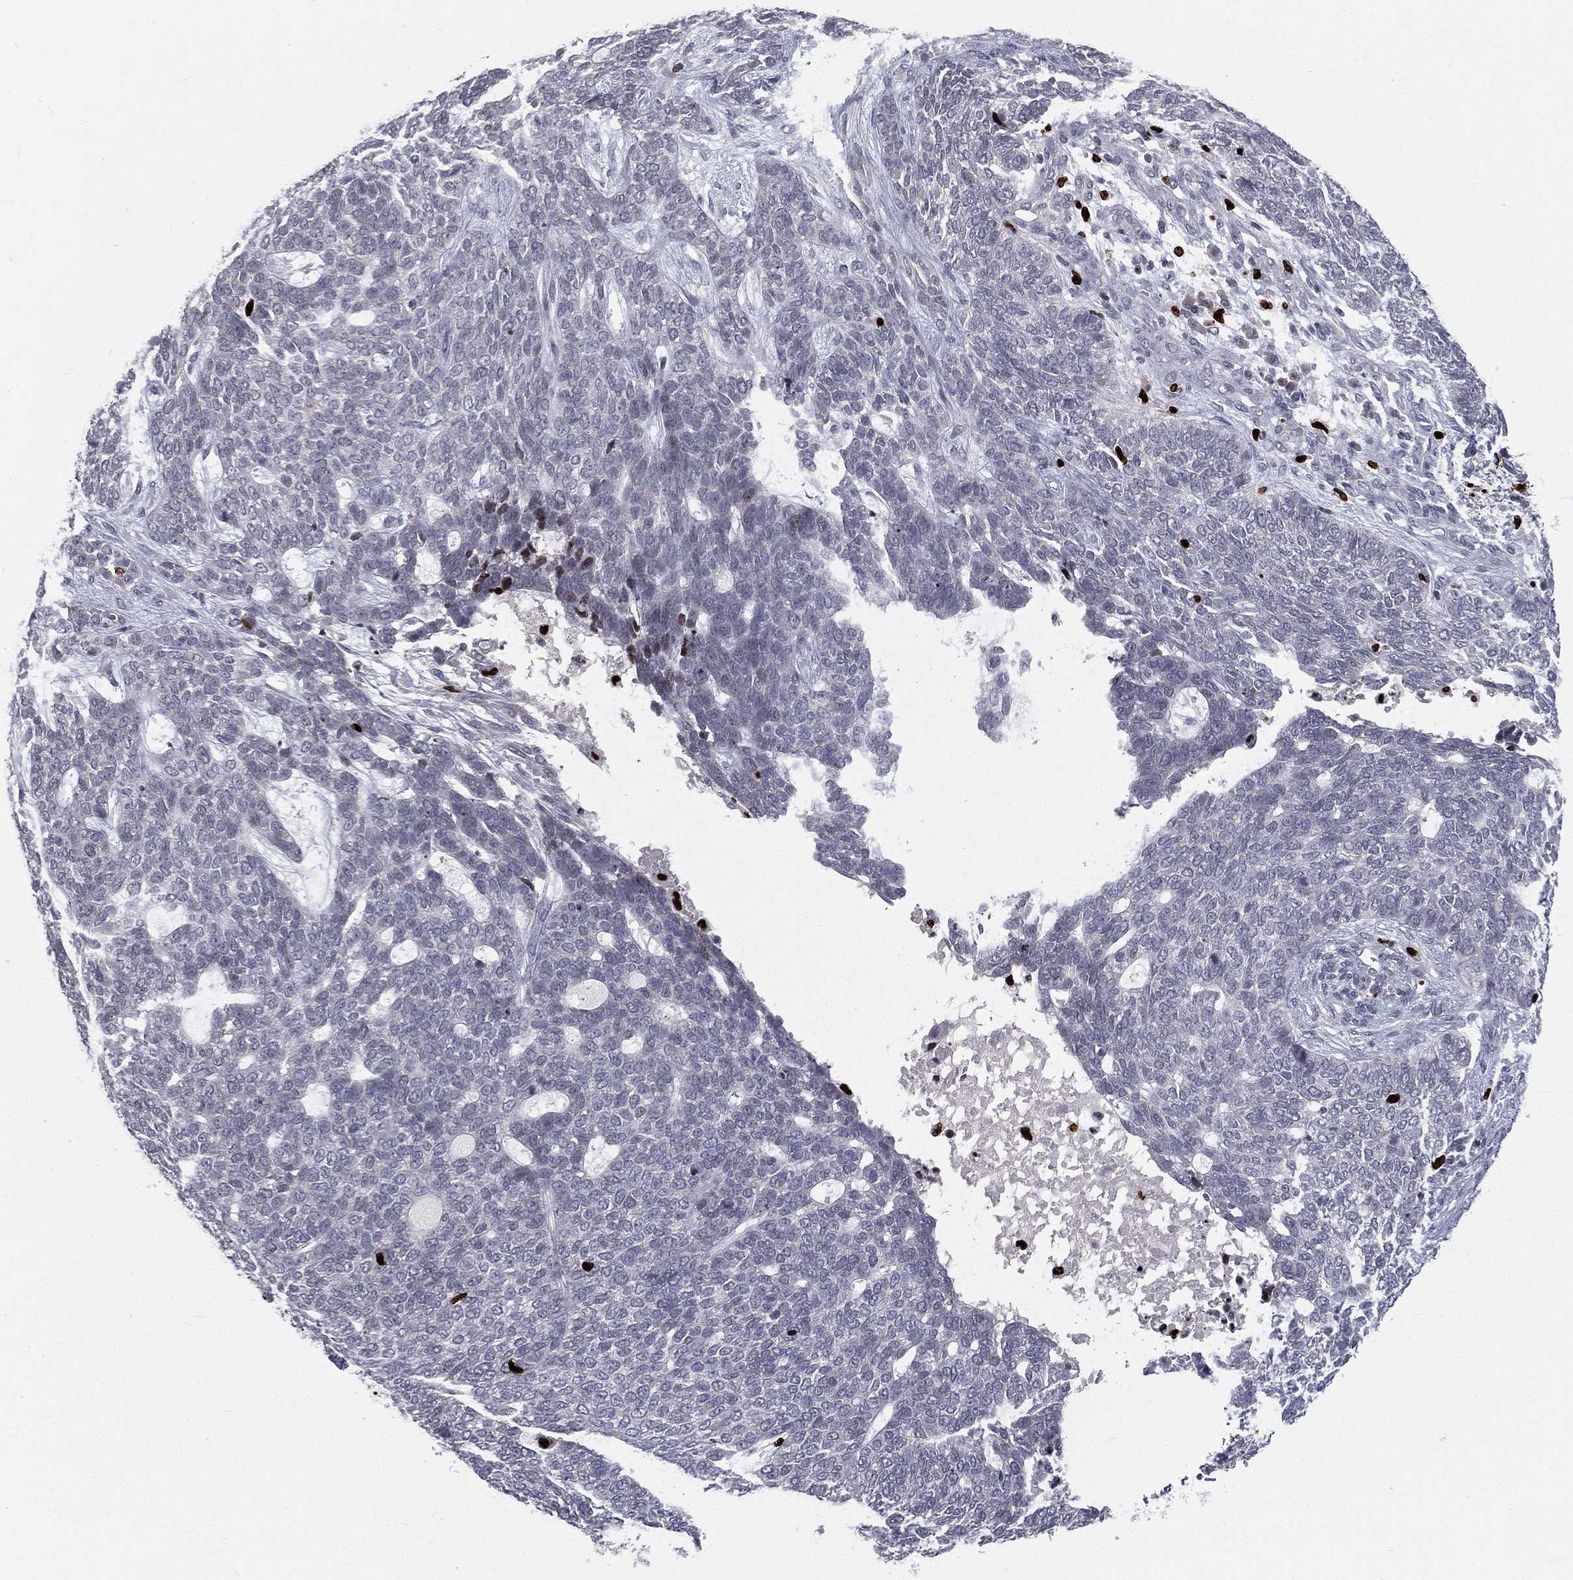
{"staining": {"intensity": "negative", "quantity": "none", "location": "none"}, "tissue": "skin cancer", "cell_type": "Tumor cells", "image_type": "cancer", "snomed": [{"axis": "morphology", "description": "Basal cell carcinoma"}, {"axis": "topography", "description": "Skin"}], "caption": "Human skin cancer (basal cell carcinoma) stained for a protein using immunohistochemistry (IHC) reveals no positivity in tumor cells.", "gene": "MNDA", "patient": {"sex": "female", "age": 69}}